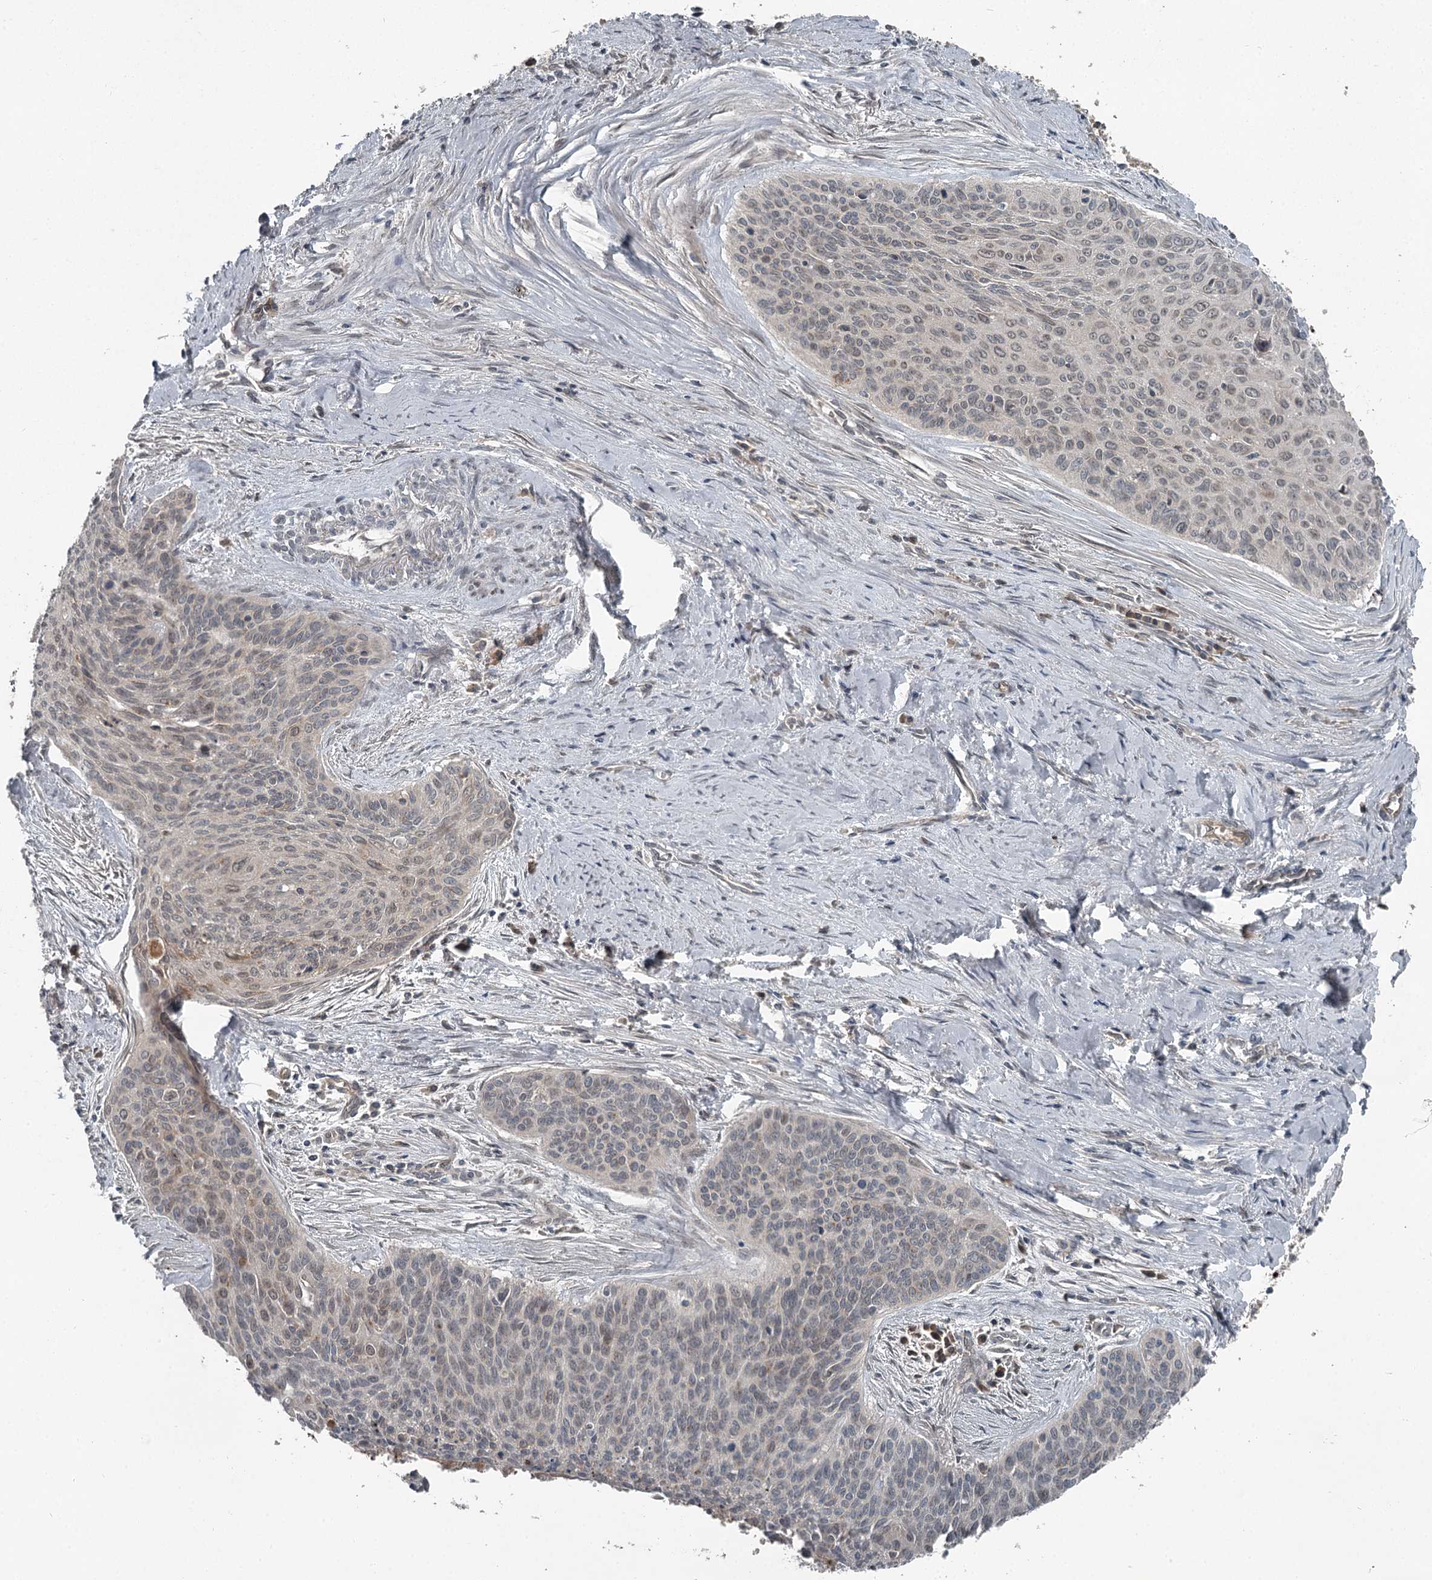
{"staining": {"intensity": "weak", "quantity": "<25%", "location": "nuclear"}, "tissue": "cervical cancer", "cell_type": "Tumor cells", "image_type": "cancer", "snomed": [{"axis": "morphology", "description": "Squamous cell carcinoma, NOS"}, {"axis": "topography", "description": "Cervix"}], "caption": "Immunohistochemical staining of human squamous cell carcinoma (cervical) demonstrates no significant expression in tumor cells.", "gene": "SLC39A8", "patient": {"sex": "female", "age": 55}}